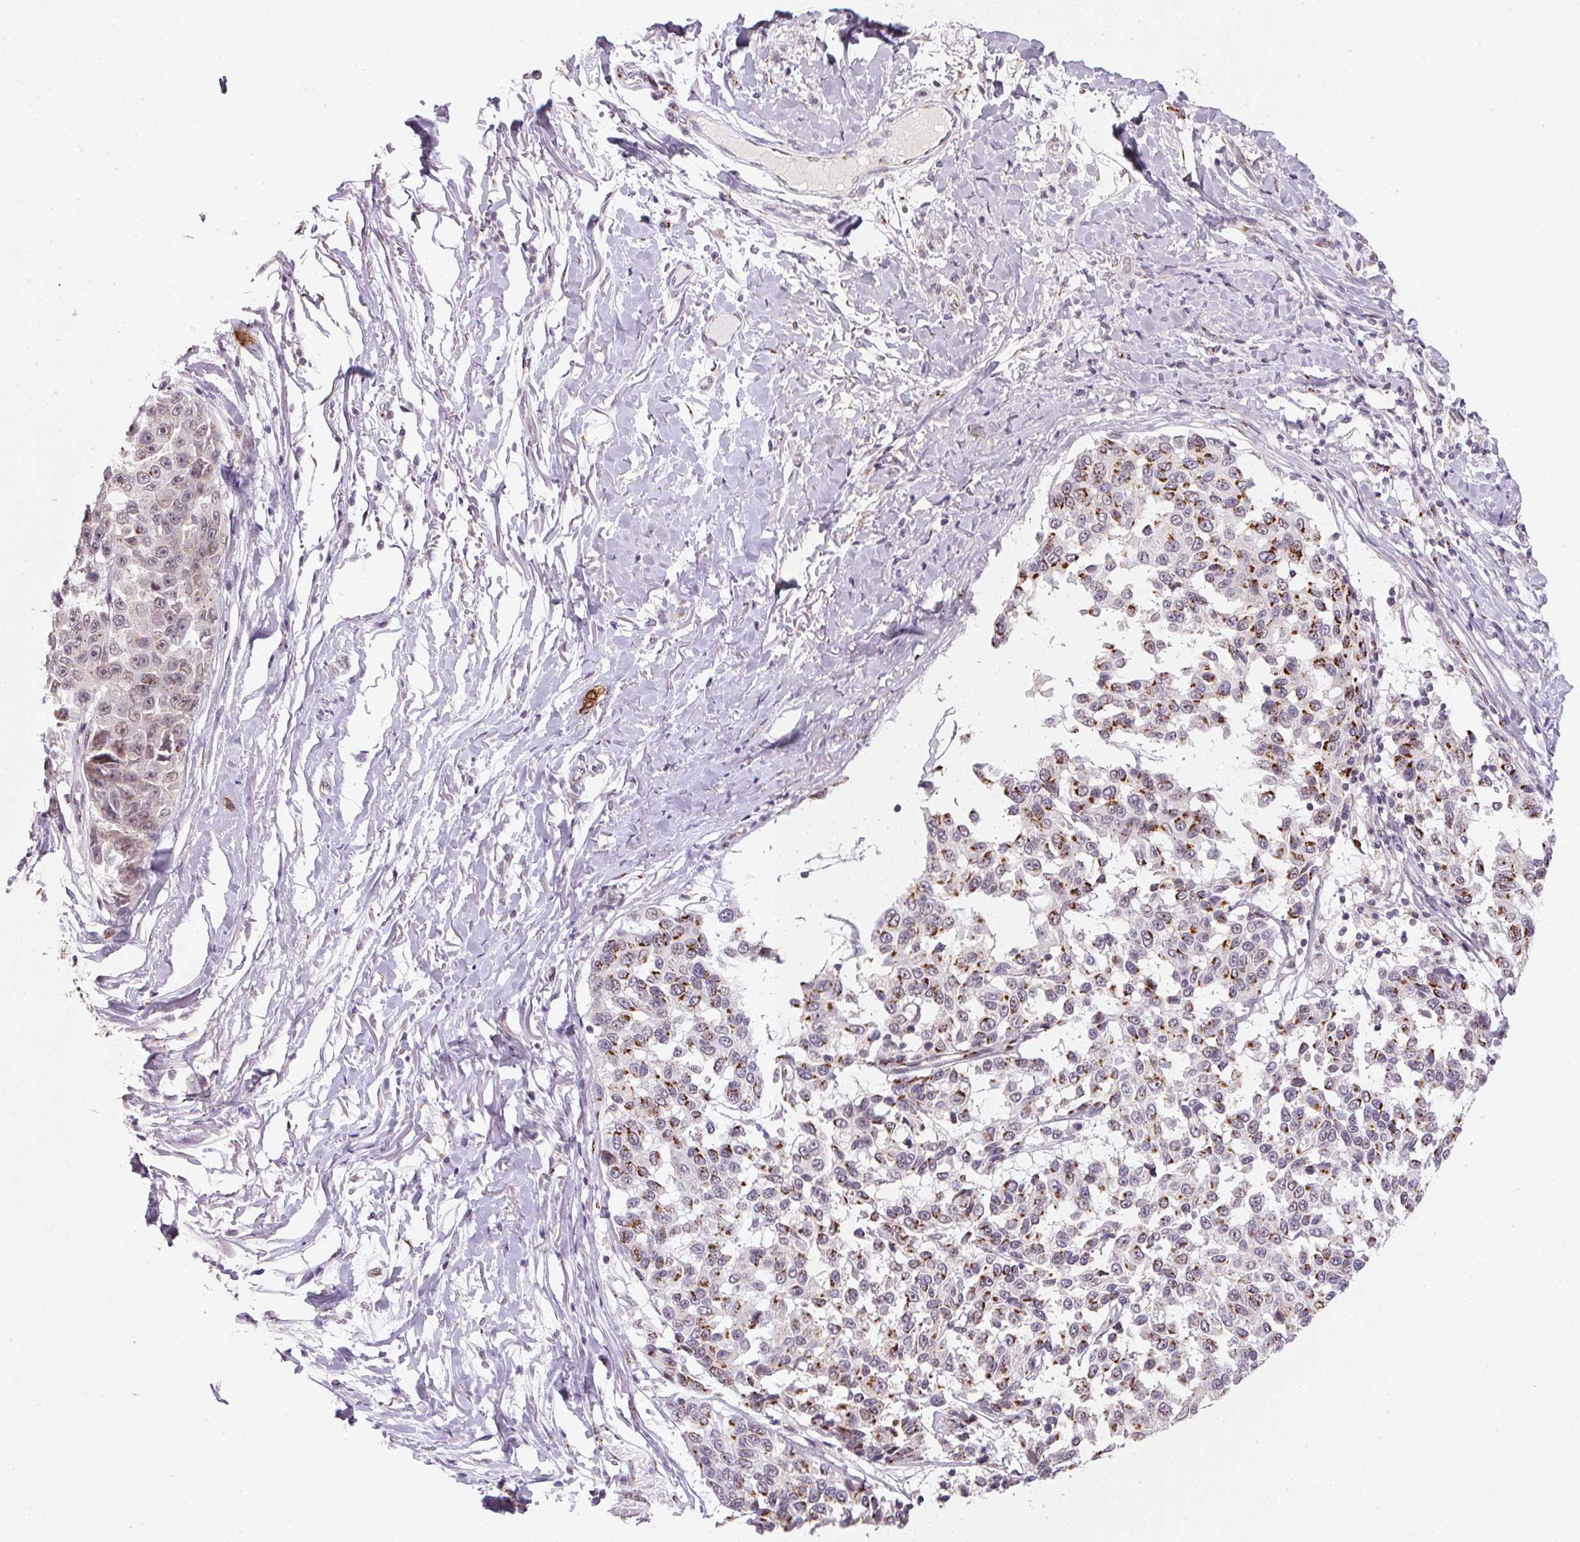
{"staining": {"intensity": "strong", "quantity": "25%-75%", "location": "cytoplasmic/membranous"}, "tissue": "melanoma", "cell_type": "Tumor cells", "image_type": "cancer", "snomed": [{"axis": "morphology", "description": "Malignant melanoma, NOS"}, {"axis": "topography", "description": "Skin"}], "caption": "The photomicrograph demonstrates staining of malignant melanoma, revealing strong cytoplasmic/membranous protein positivity (brown color) within tumor cells.", "gene": "RAB22A", "patient": {"sex": "female", "age": 66}}